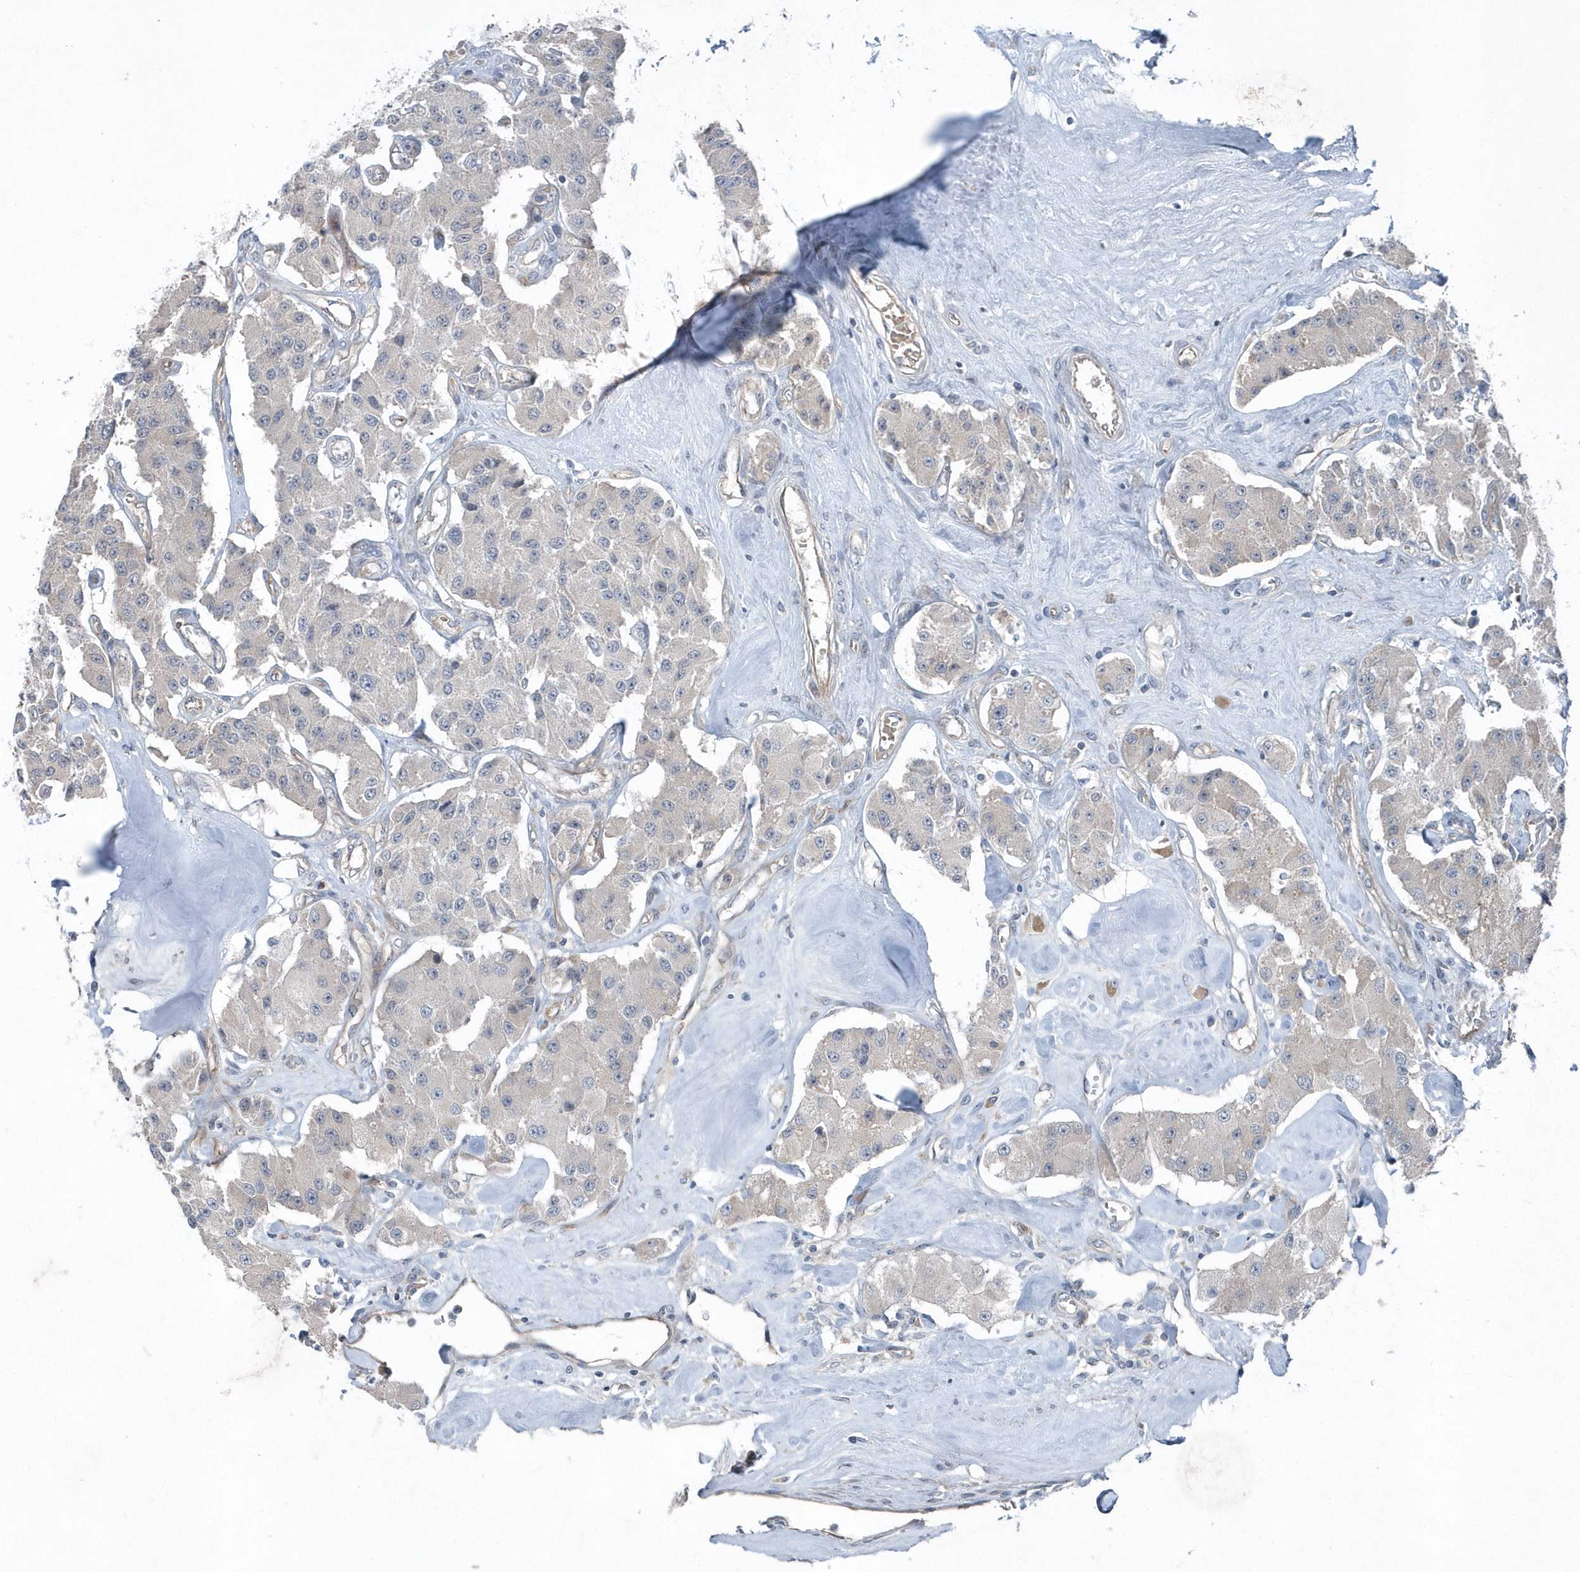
{"staining": {"intensity": "negative", "quantity": "none", "location": "none"}, "tissue": "carcinoid", "cell_type": "Tumor cells", "image_type": "cancer", "snomed": [{"axis": "morphology", "description": "Carcinoid, malignant, NOS"}, {"axis": "topography", "description": "Pancreas"}], "caption": "Tumor cells show no significant protein expression in carcinoid.", "gene": "MCC", "patient": {"sex": "male", "age": 41}}